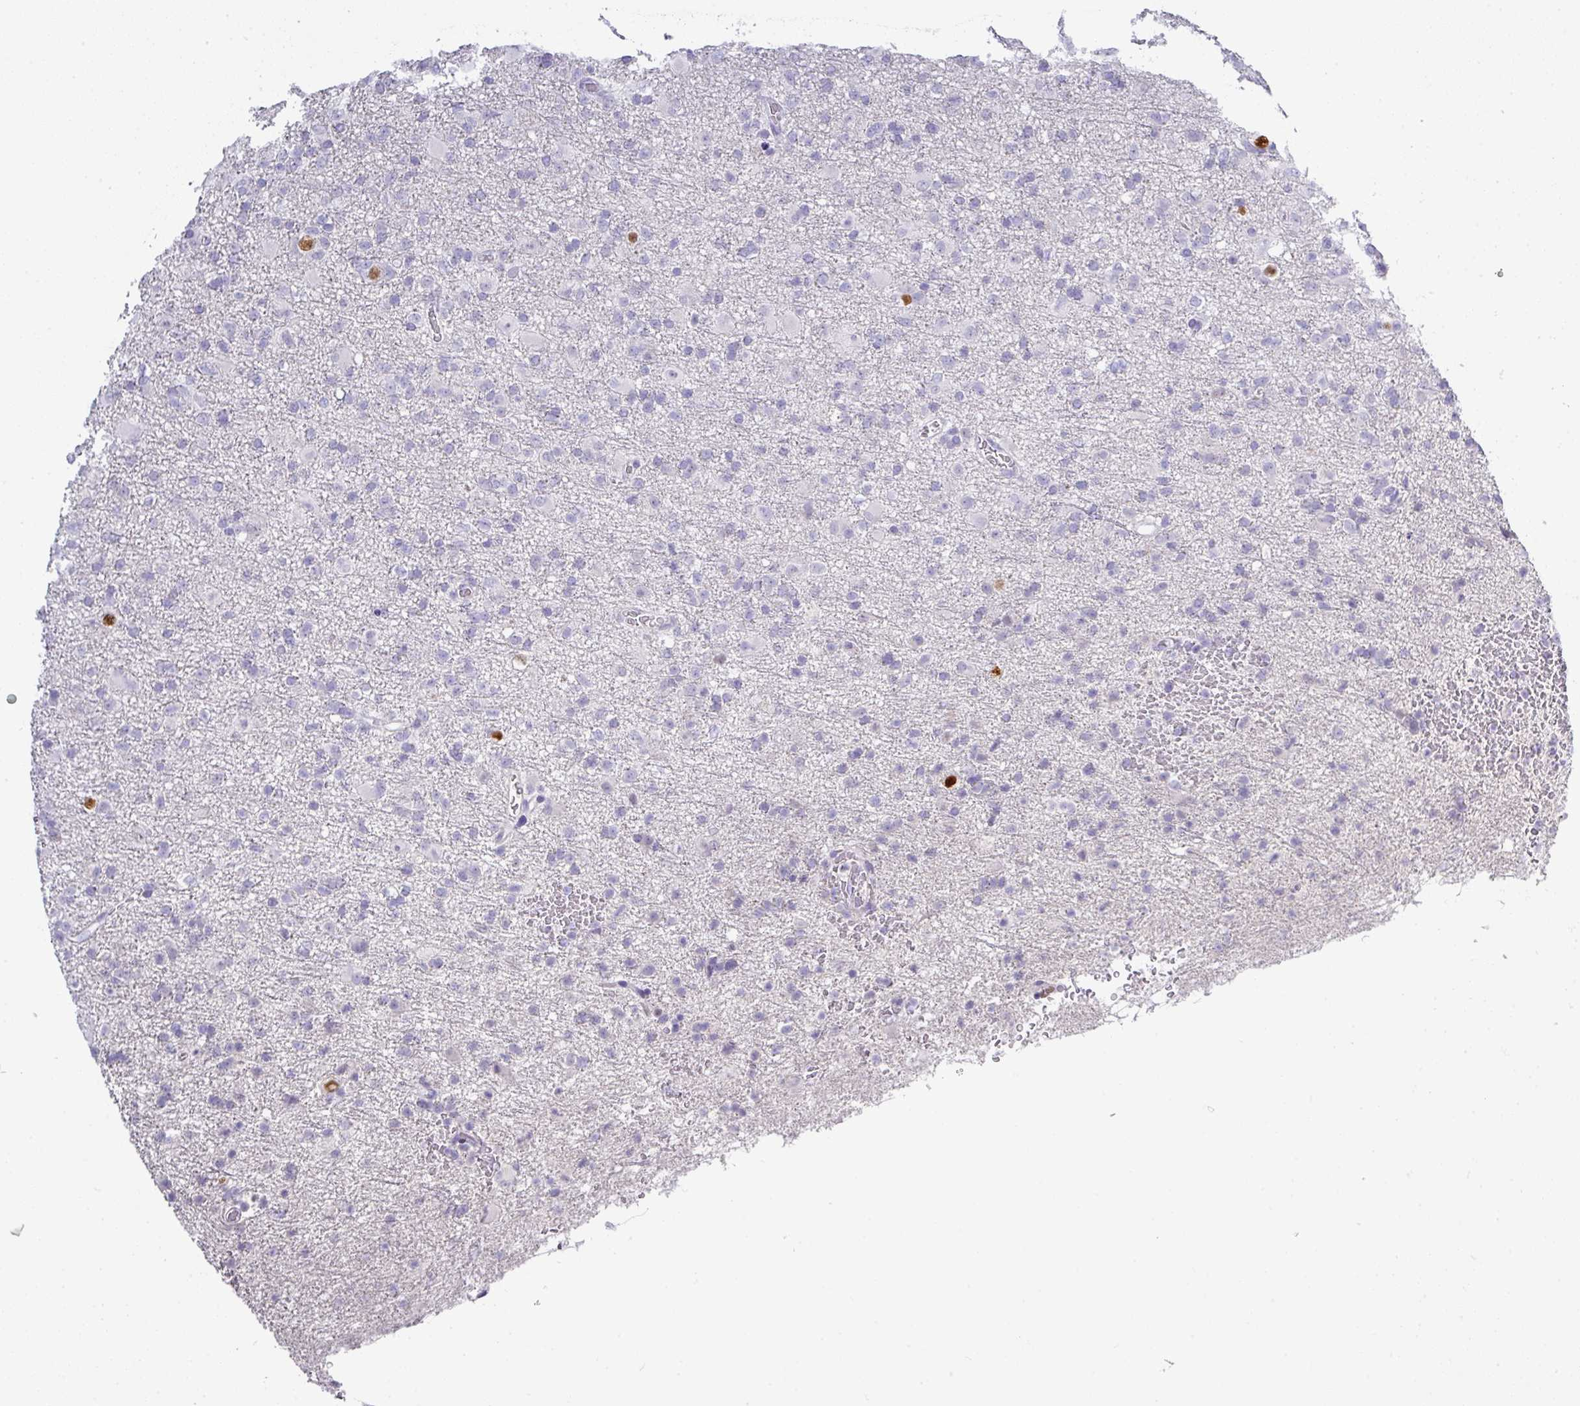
{"staining": {"intensity": "negative", "quantity": "none", "location": "none"}, "tissue": "glioma", "cell_type": "Tumor cells", "image_type": "cancer", "snomed": [{"axis": "morphology", "description": "Glioma, malignant, Low grade"}, {"axis": "topography", "description": "Brain"}], "caption": "High magnification brightfield microscopy of glioma stained with DAB (brown) and counterstained with hematoxylin (blue): tumor cells show no significant staining. (DAB (3,3'-diaminobenzidine) immunohistochemistry with hematoxylin counter stain).", "gene": "BCL11A", "patient": {"sex": "male", "age": 65}}